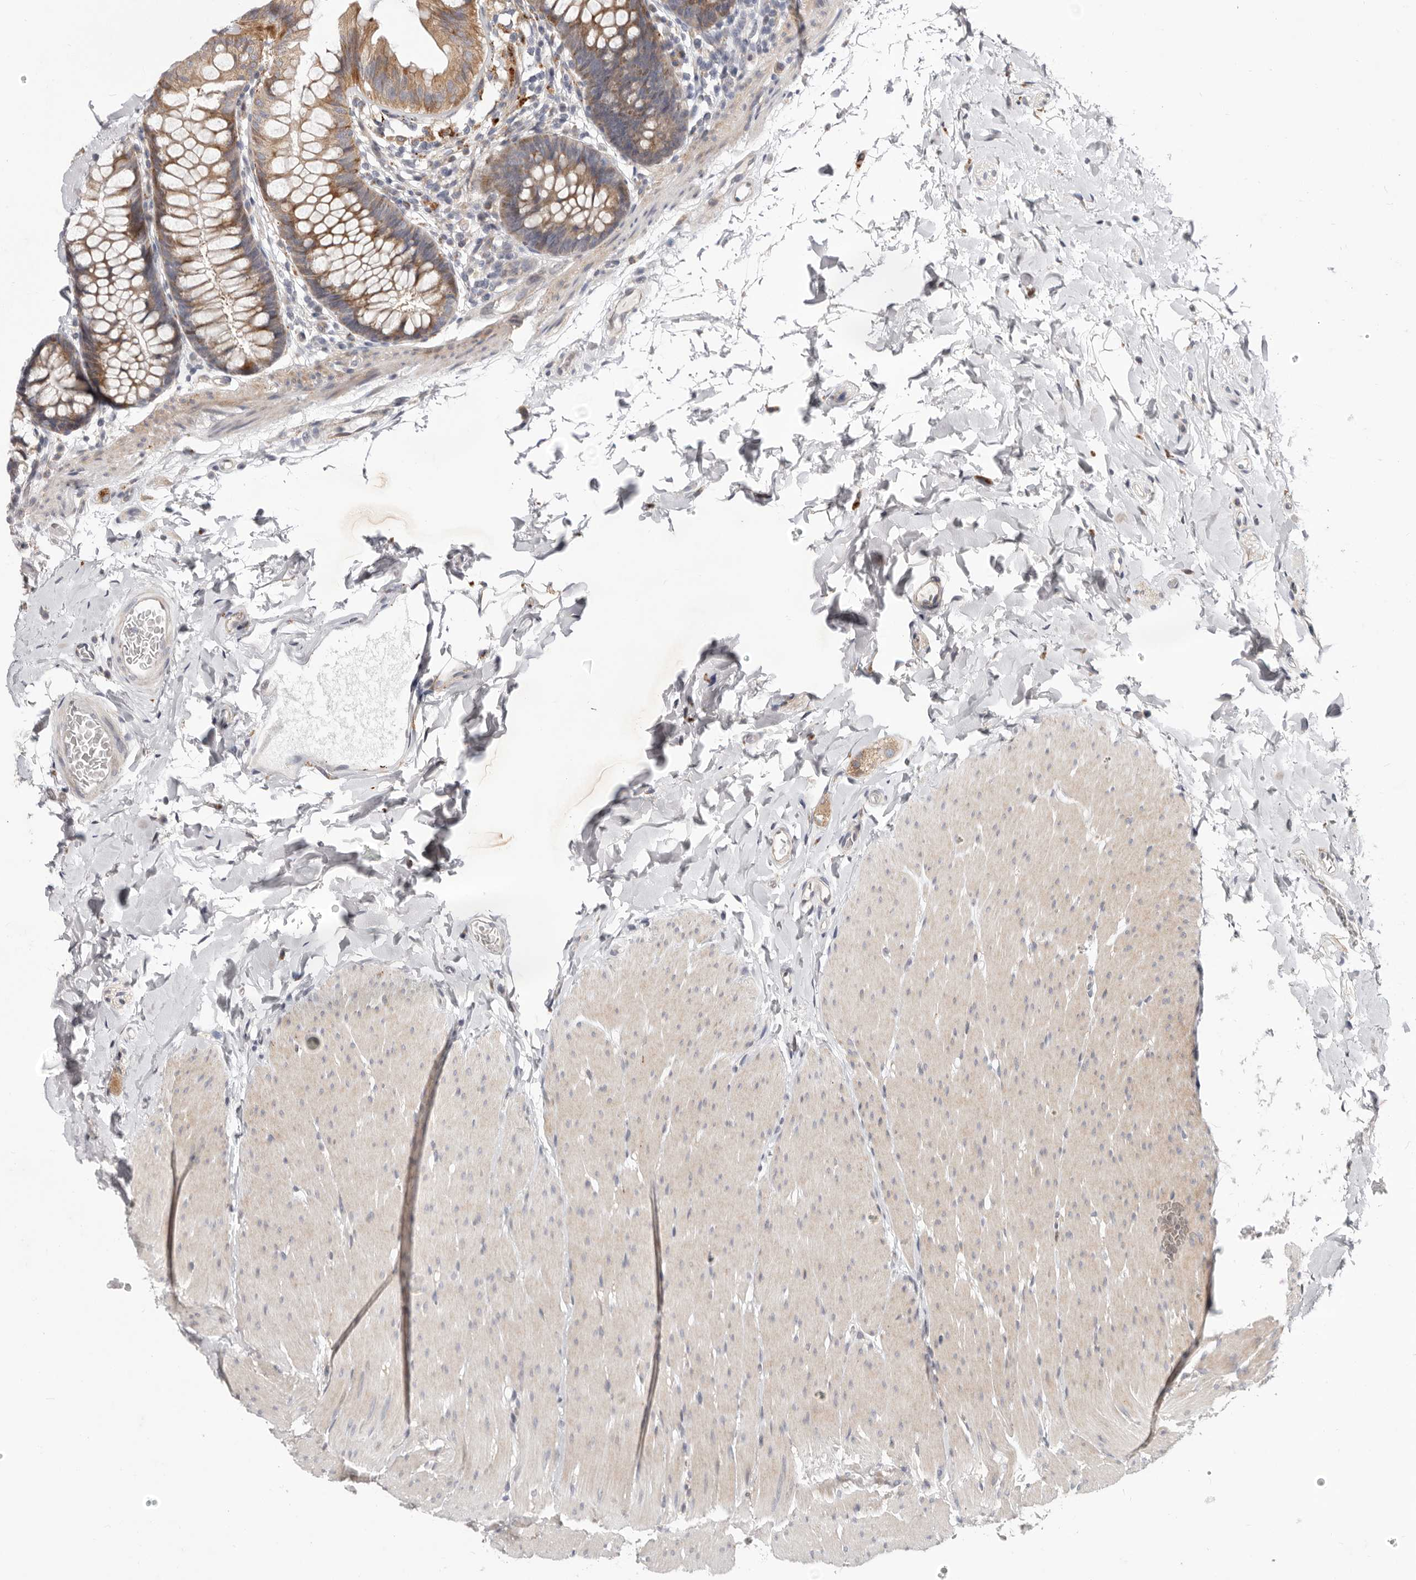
{"staining": {"intensity": "negative", "quantity": "none", "location": "none"}, "tissue": "colon", "cell_type": "Endothelial cells", "image_type": "normal", "snomed": [{"axis": "morphology", "description": "Normal tissue, NOS"}, {"axis": "topography", "description": "Colon"}], "caption": "An IHC image of benign colon is shown. There is no staining in endothelial cells of colon. Nuclei are stained in blue.", "gene": "TOR3A", "patient": {"sex": "female", "age": 62}}